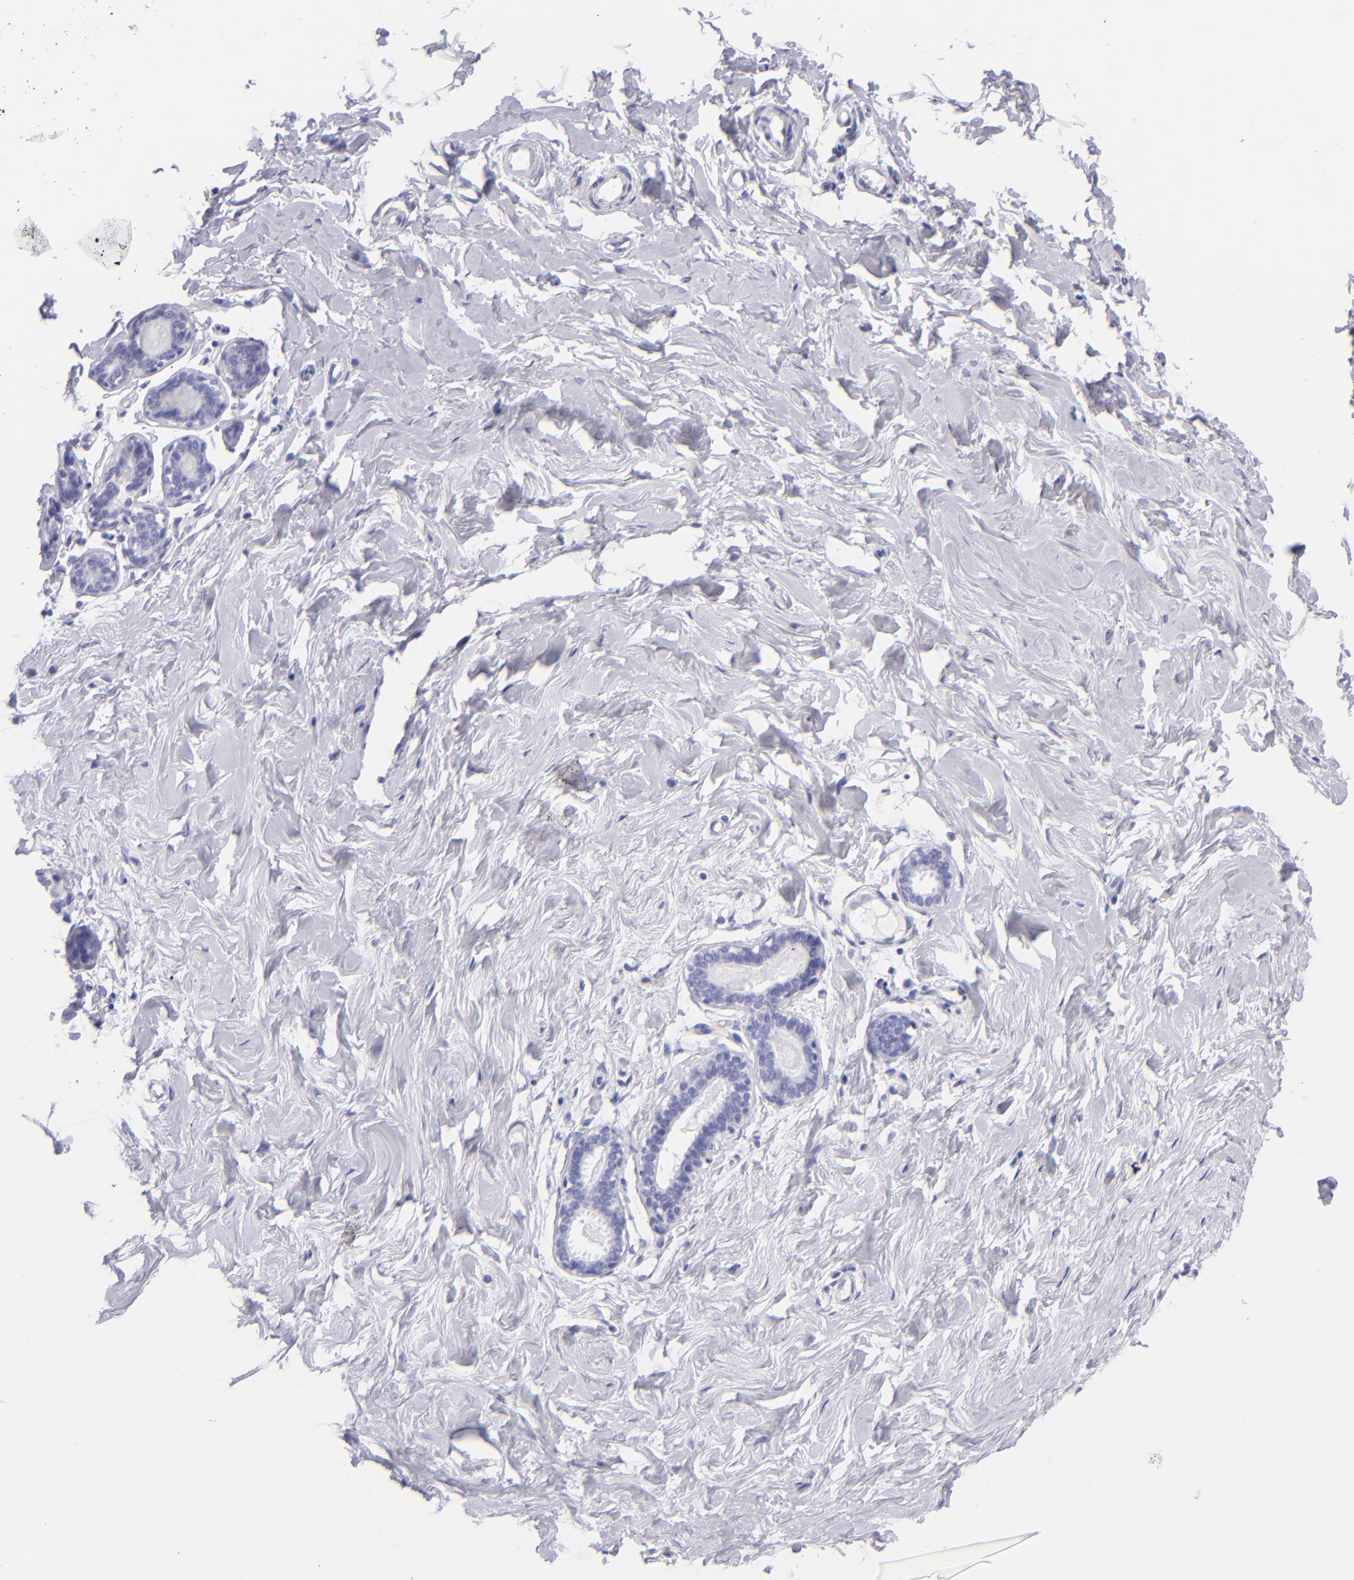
{"staining": {"intensity": "negative", "quantity": "none", "location": "none"}, "tissue": "breast", "cell_type": "Adipocytes", "image_type": "normal", "snomed": [{"axis": "morphology", "description": "Normal tissue, NOS"}, {"axis": "topography", "description": "Breast"}], "caption": "IHC photomicrograph of benign breast: human breast stained with DAB exhibits no significant protein expression in adipocytes.", "gene": "SLC1A3", "patient": {"sex": "female", "age": 23}}